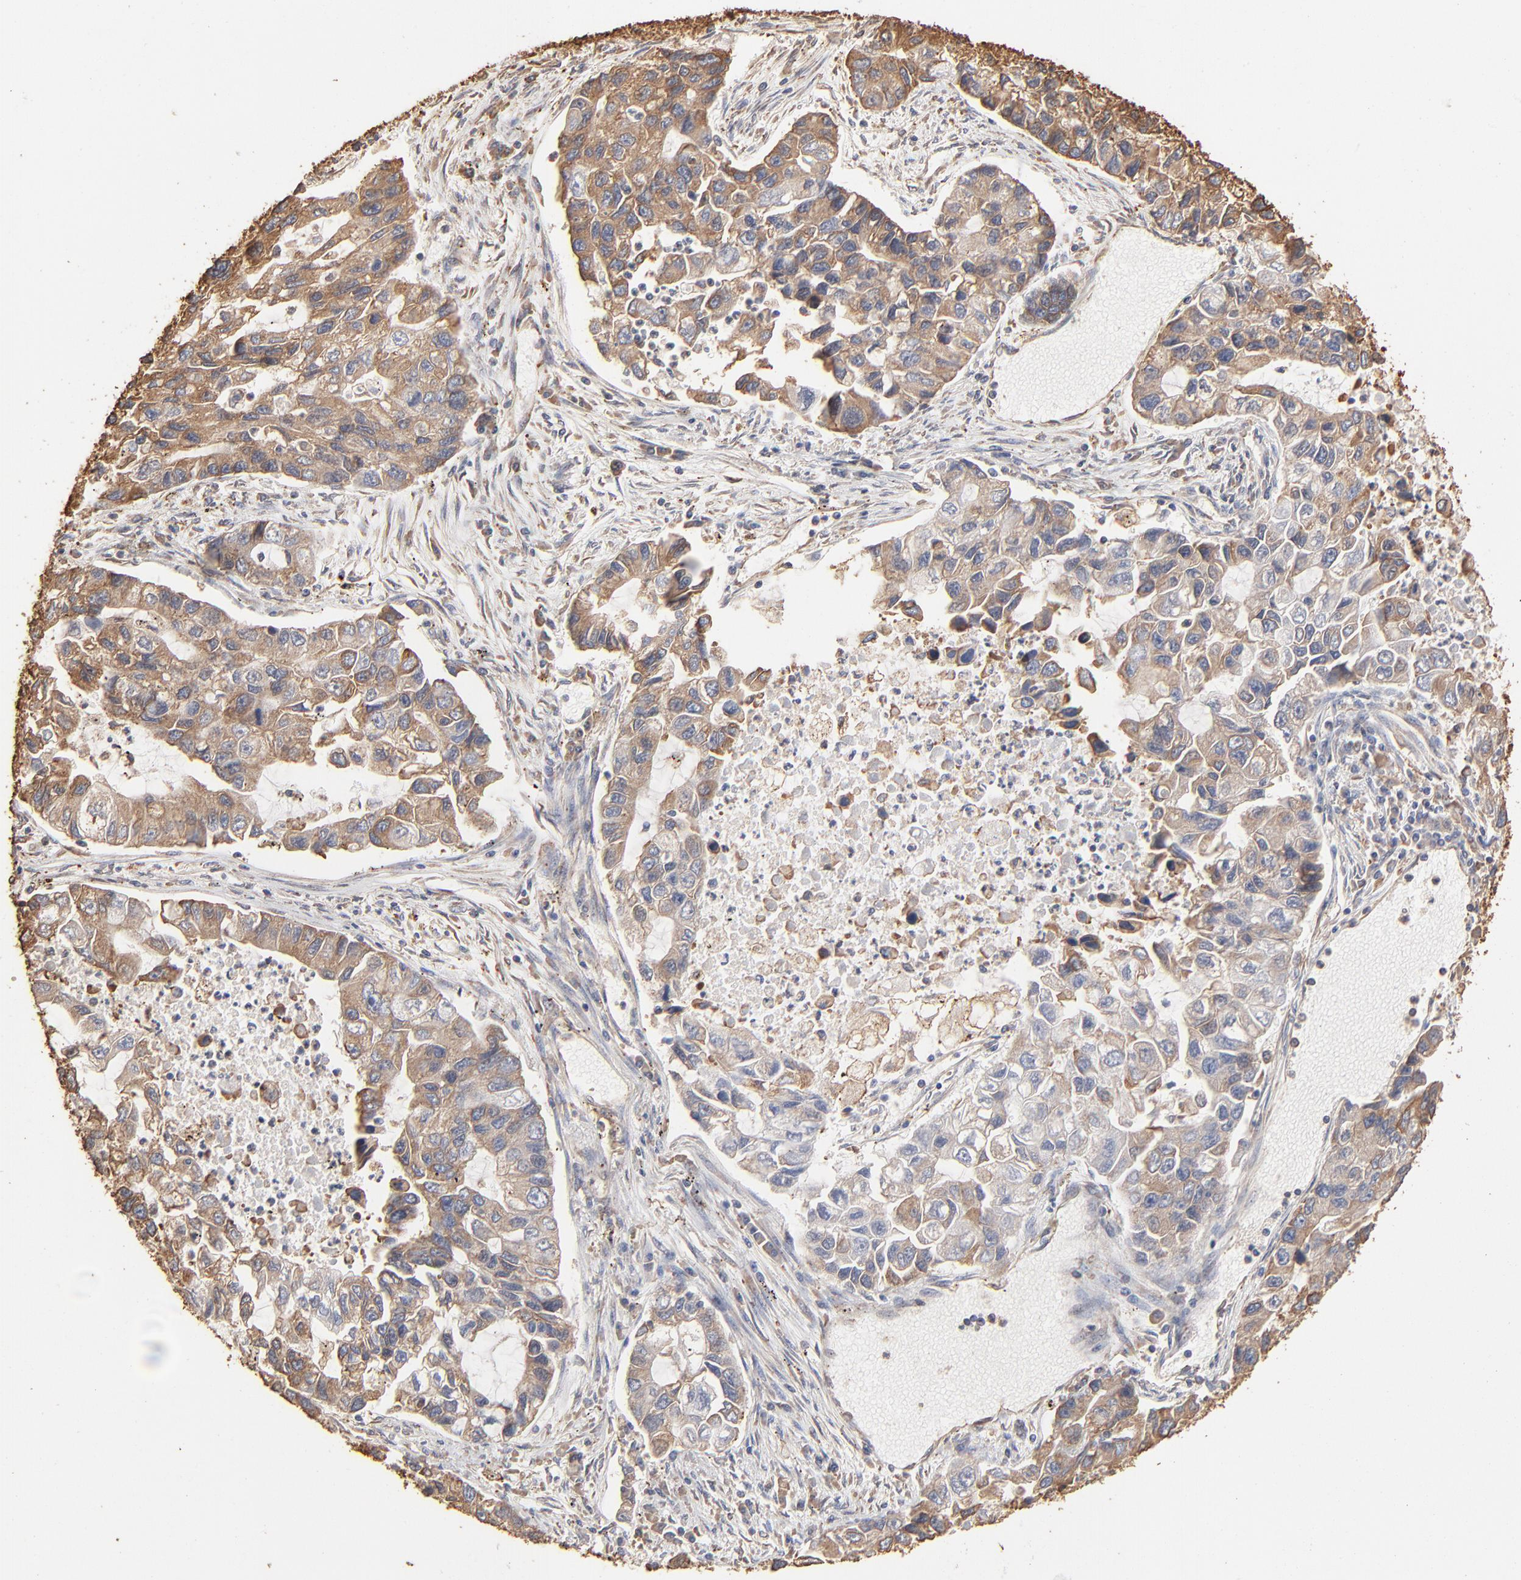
{"staining": {"intensity": "moderate", "quantity": "25%-75%", "location": "cytoplasmic/membranous"}, "tissue": "lung cancer", "cell_type": "Tumor cells", "image_type": "cancer", "snomed": [{"axis": "morphology", "description": "Adenocarcinoma, NOS"}, {"axis": "topography", "description": "Lung"}], "caption": "Lung cancer stained for a protein (brown) shows moderate cytoplasmic/membranous positive positivity in approximately 25%-75% of tumor cells.", "gene": "PDIA3", "patient": {"sex": "female", "age": 51}}